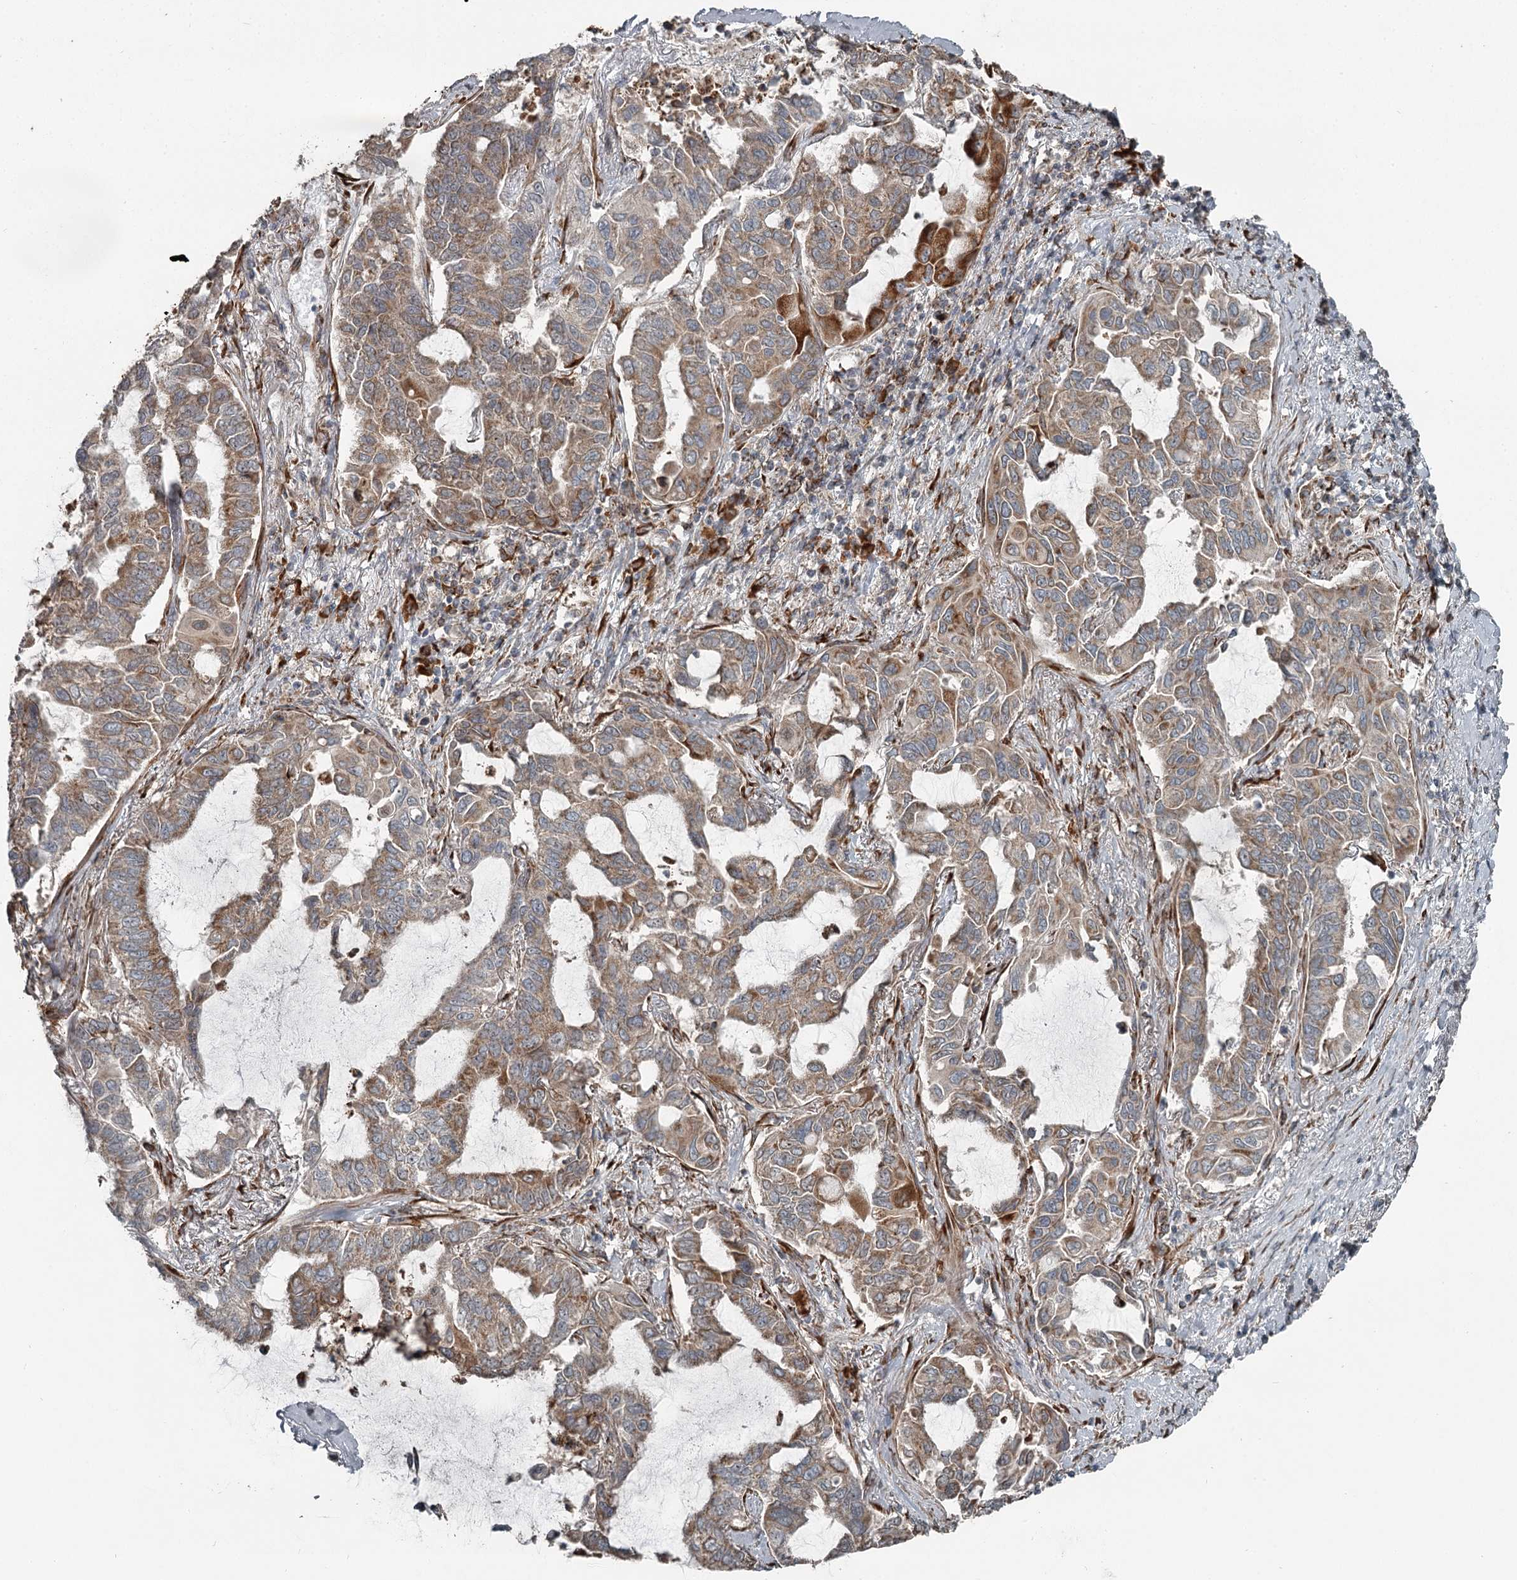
{"staining": {"intensity": "weak", "quantity": "25%-75%", "location": "cytoplasmic/membranous"}, "tissue": "lung cancer", "cell_type": "Tumor cells", "image_type": "cancer", "snomed": [{"axis": "morphology", "description": "Adenocarcinoma, NOS"}, {"axis": "topography", "description": "Lung"}], "caption": "Weak cytoplasmic/membranous expression is appreciated in approximately 25%-75% of tumor cells in lung cancer (adenocarcinoma).", "gene": "RASSF8", "patient": {"sex": "male", "age": 64}}